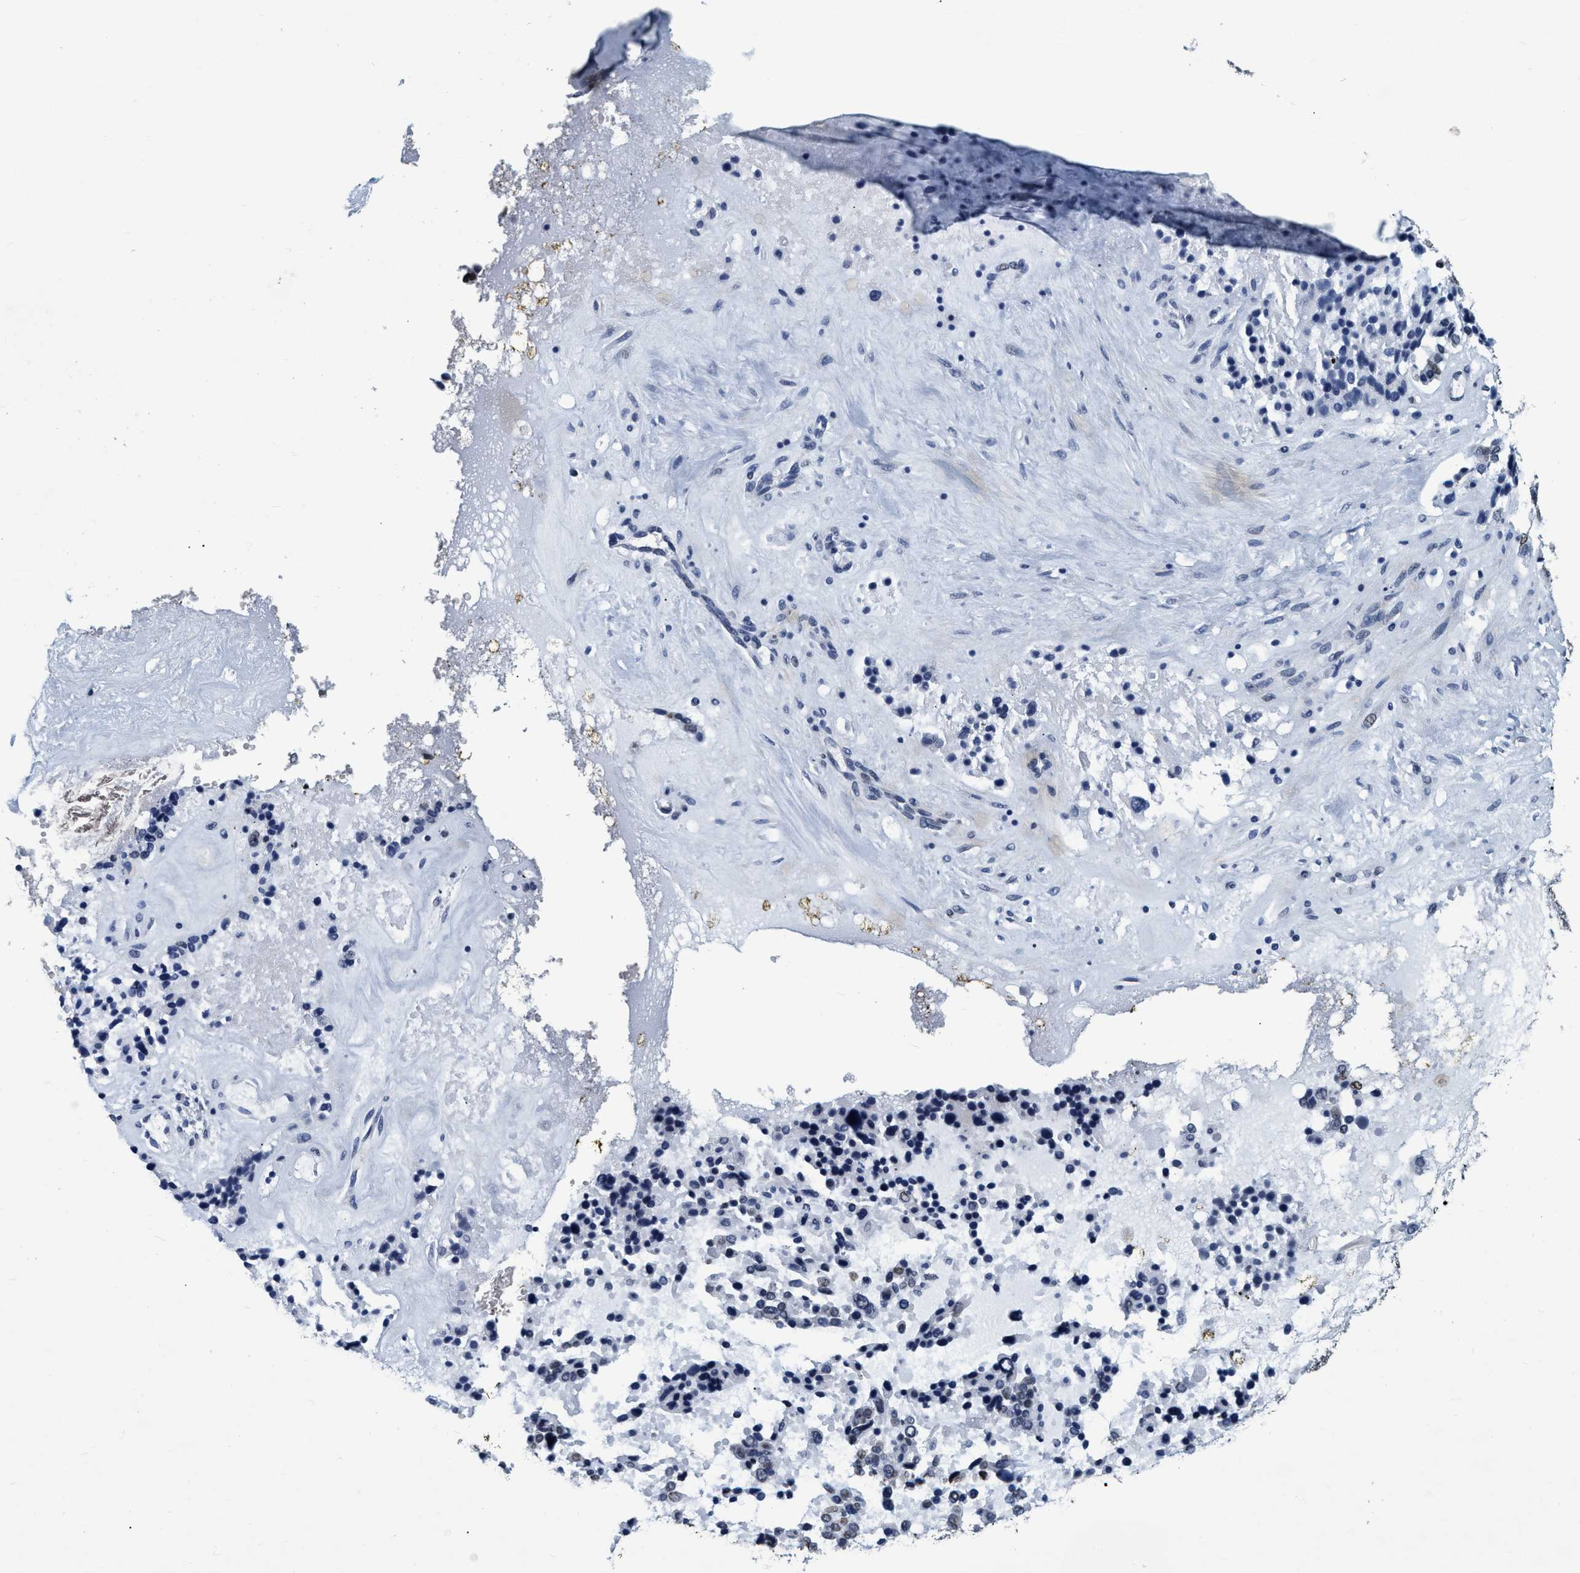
{"staining": {"intensity": "negative", "quantity": "none", "location": "none"}, "tissue": "ovarian cancer", "cell_type": "Tumor cells", "image_type": "cancer", "snomed": [{"axis": "morphology", "description": "Cystadenocarcinoma, serous, NOS"}, {"axis": "topography", "description": "Ovary"}], "caption": "A photomicrograph of human ovarian cancer is negative for staining in tumor cells.", "gene": "CCNE2", "patient": {"sex": "female", "age": 44}}